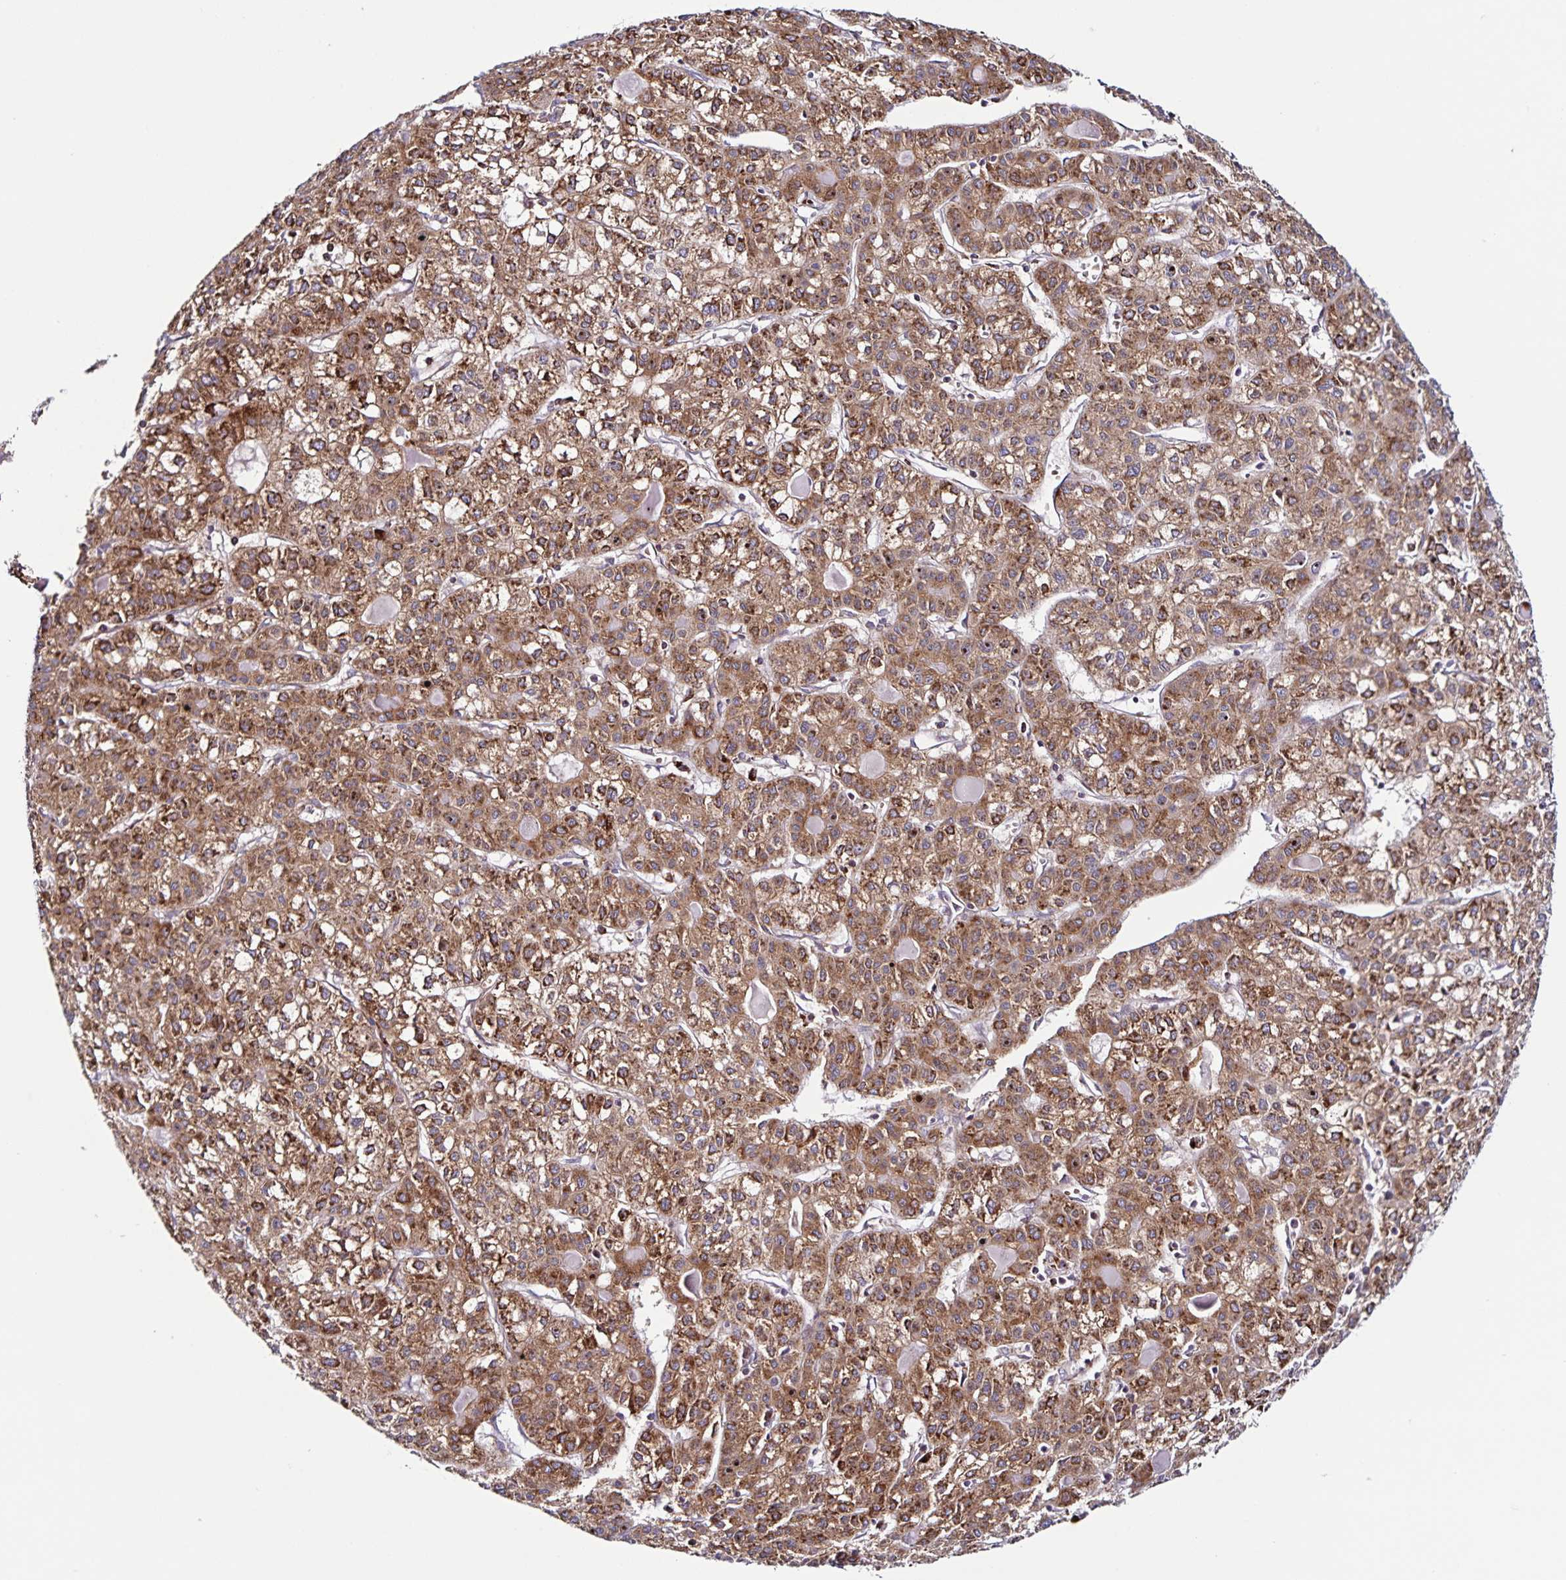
{"staining": {"intensity": "moderate", "quantity": ">75%", "location": "cytoplasmic/membranous"}, "tissue": "liver cancer", "cell_type": "Tumor cells", "image_type": "cancer", "snomed": [{"axis": "morphology", "description": "Carcinoma, Hepatocellular, NOS"}, {"axis": "topography", "description": "Liver"}], "caption": "Protein analysis of hepatocellular carcinoma (liver) tissue exhibits moderate cytoplasmic/membranous positivity in approximately >75% of tumor cells.", "gene": "OSBPL5", "patient": {"sex": "female", "age": 43}}